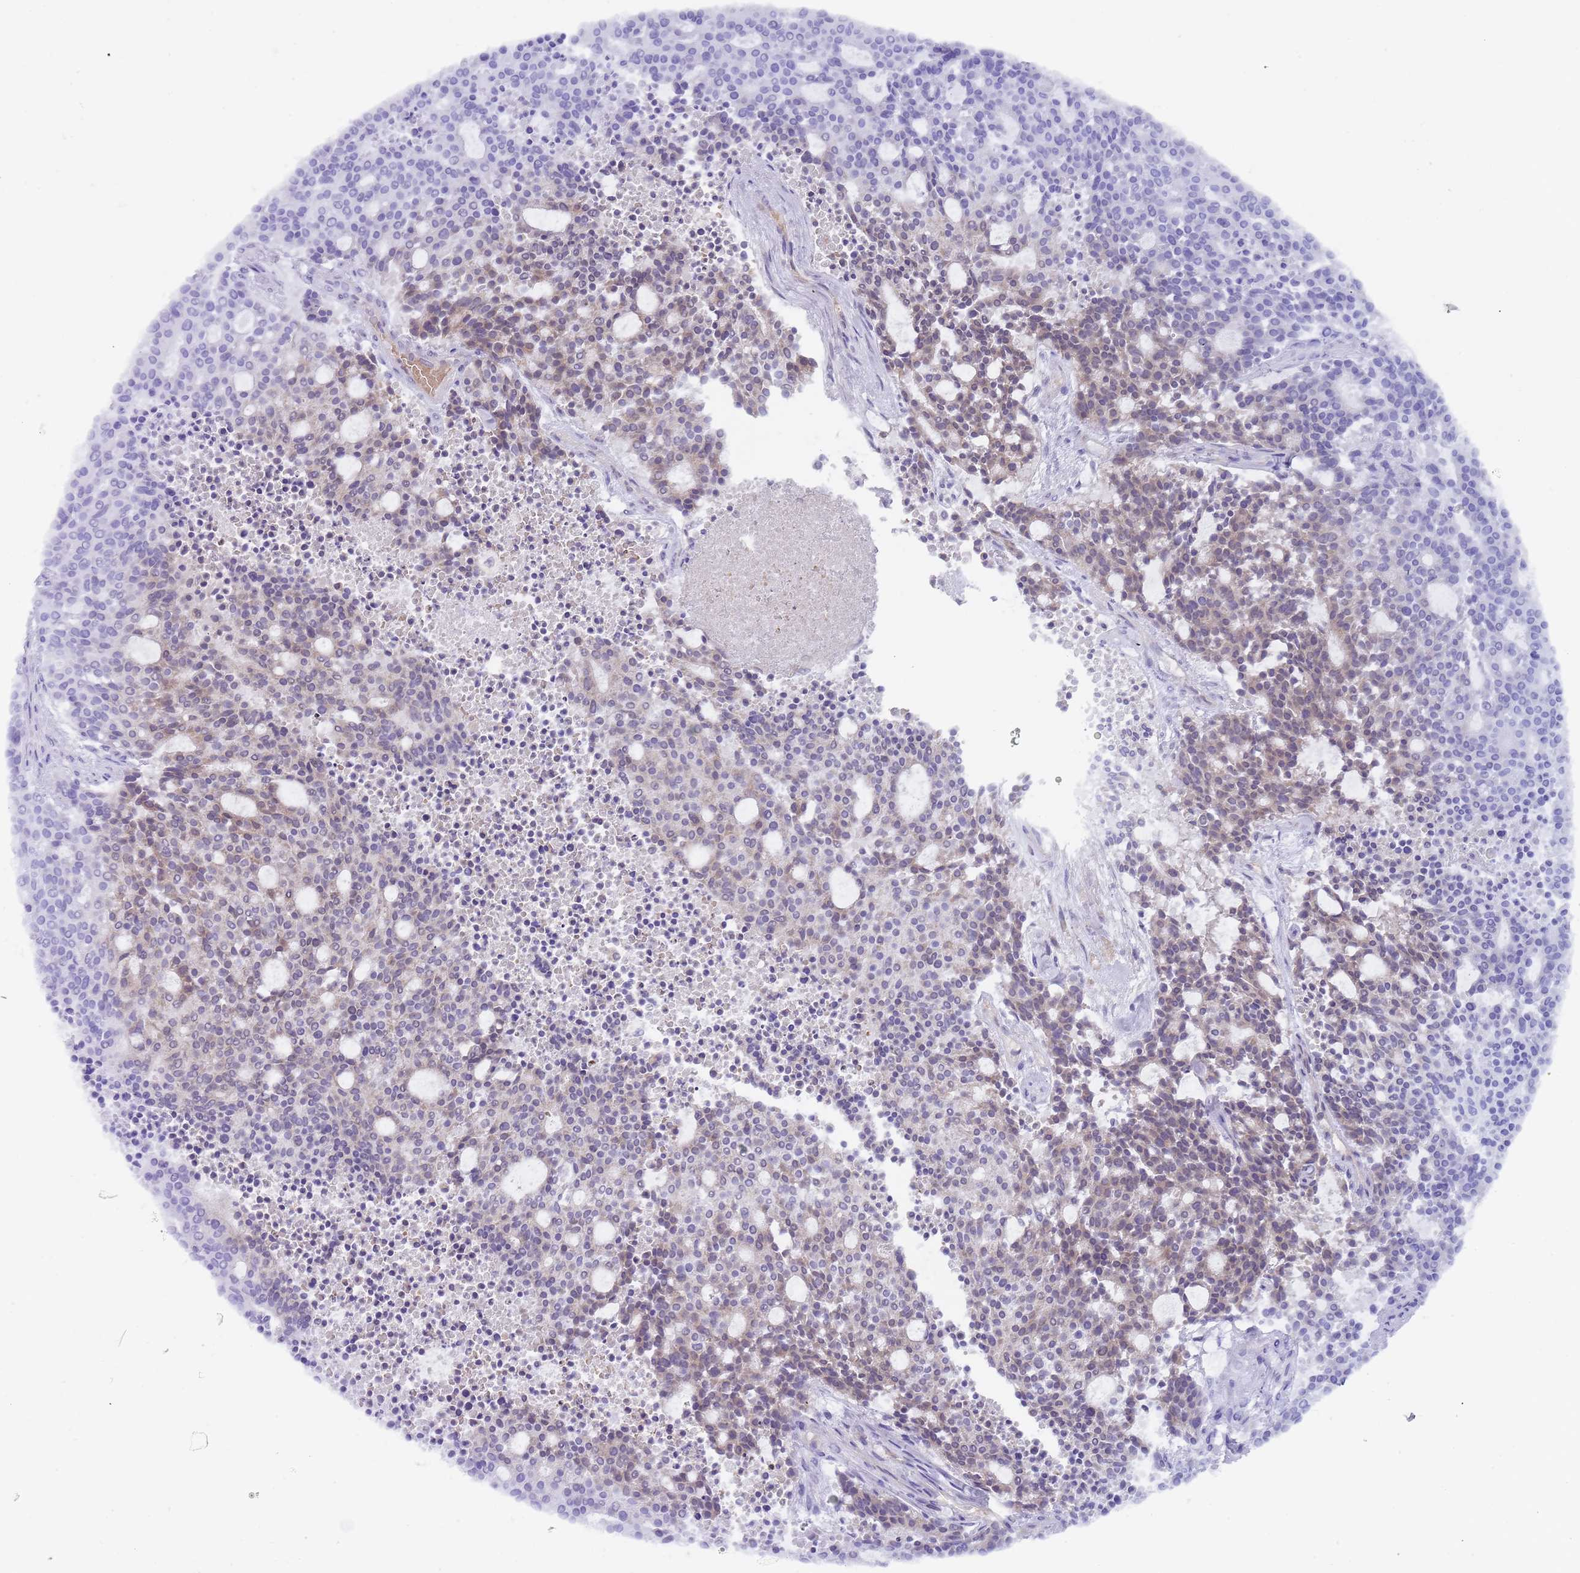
{"staining": {"intensity": "weak", "quantity": "25%-75%", "location": "cytoplasmic/membranous"}, "tissue": "carcinoid", "cell_type": "Tumor cells", "image_type": "cancer", "snomed": [{"axis": "morphology", "description": "Carcinoid, malignant, NOS"}, {"axis": "topography", "description": "Pancreas"}], "caption": "An image of carcinoid stained for a protein reveals weak cytoplasmic/membranous brown staining in tumor cells.", "gene": "PRAC1", "patient": {"sex": "female", "age": 54}}